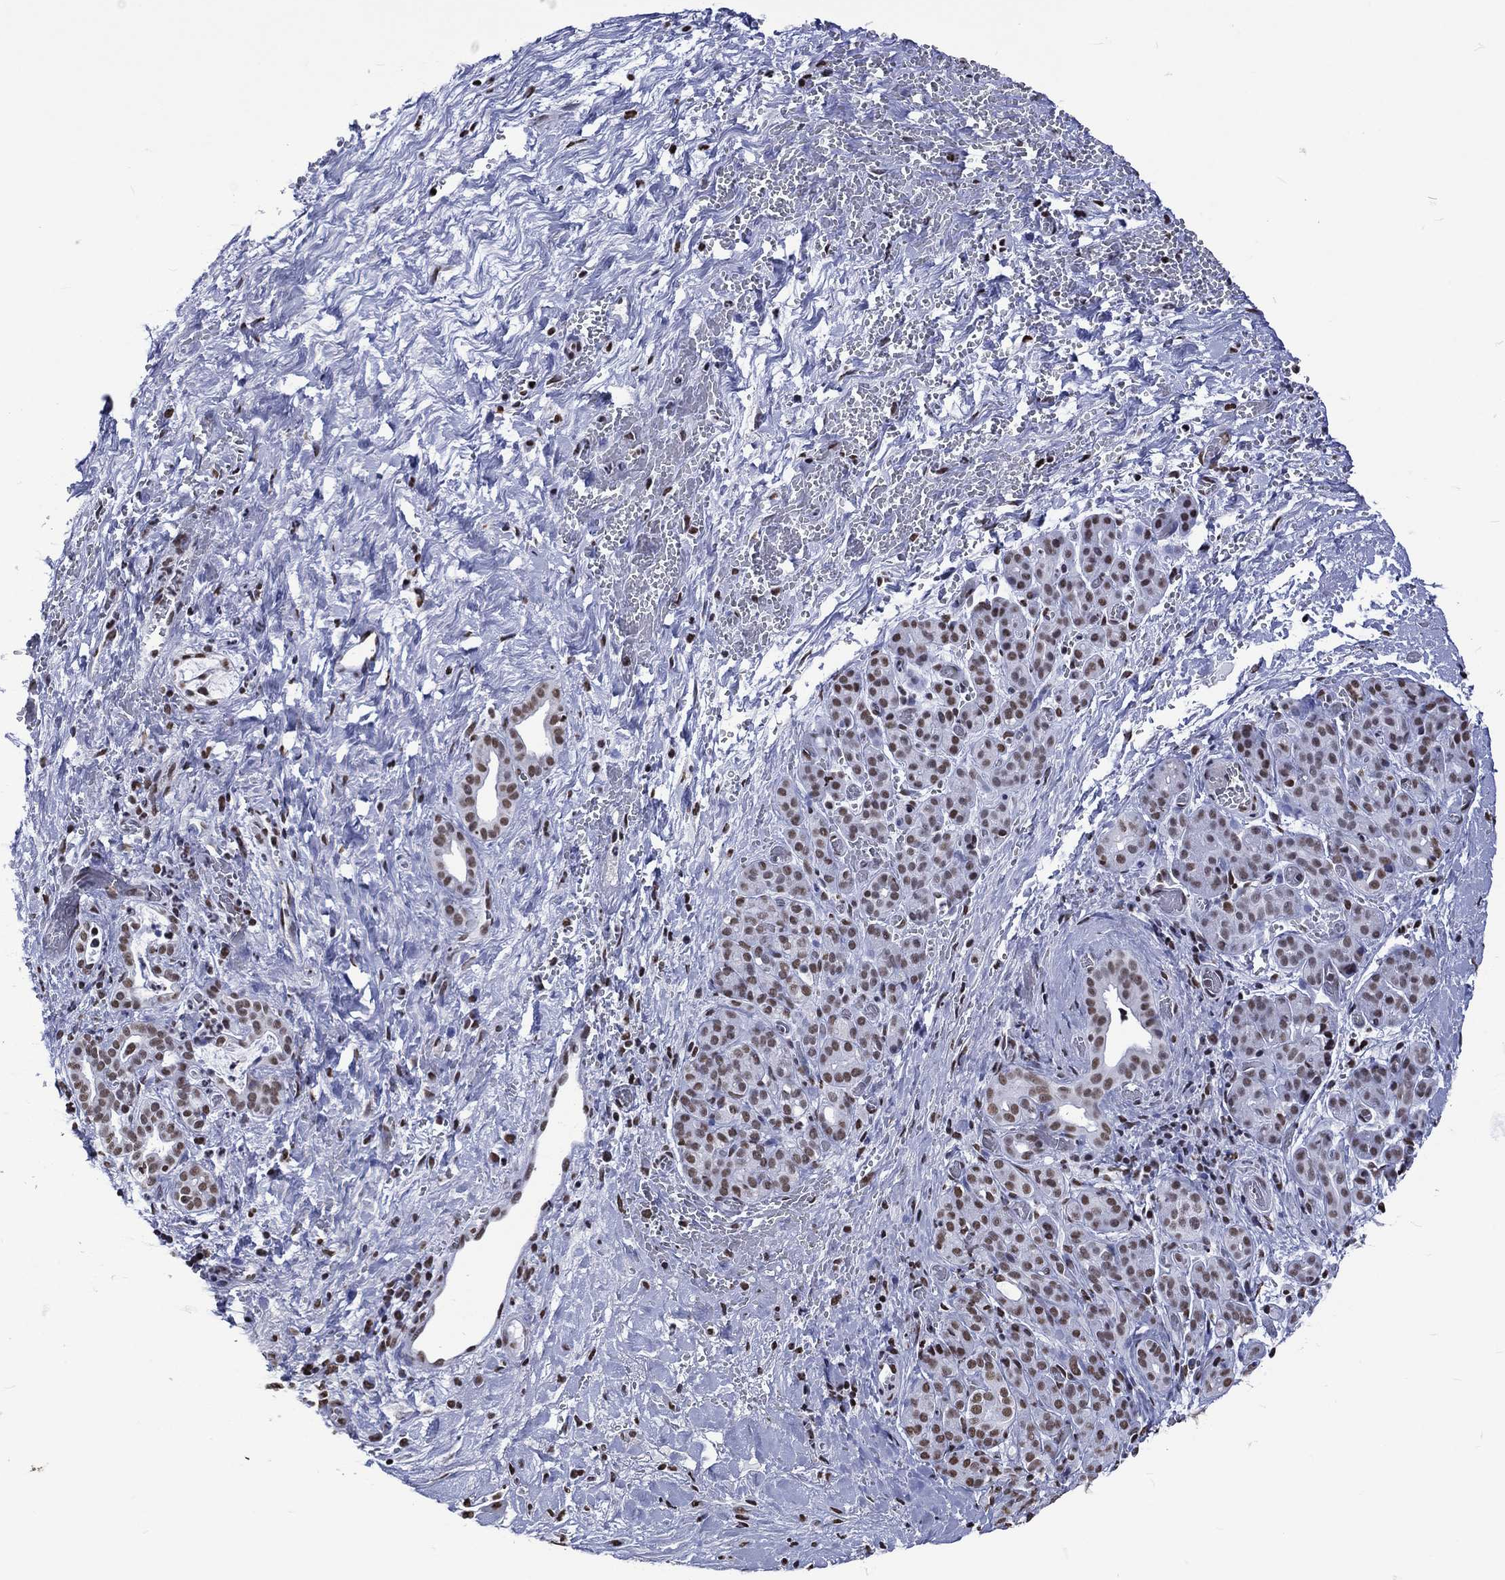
{"staining": {"intensity": "strong", "quantity": "25%-75%", "location": "nuclear"}, "tissue": "pancreatic cancer", "cell_type": "Tumor cells", "image_type": "cancer", "snomed": [{"axis": "morphology", "description": "Adenocarcinoma, NOS"}, {"axis": "topography", "description": "Pancreas"}], "caption": "Immunohistochemistry image of pancreatic cancer stained for a protein (brown), which exhibits high levels of strong nuclear expression in approximately 25%-75% of tumor cells.", "gene": "RETREG2", "patient": {"sex": "male", "age": 44}}